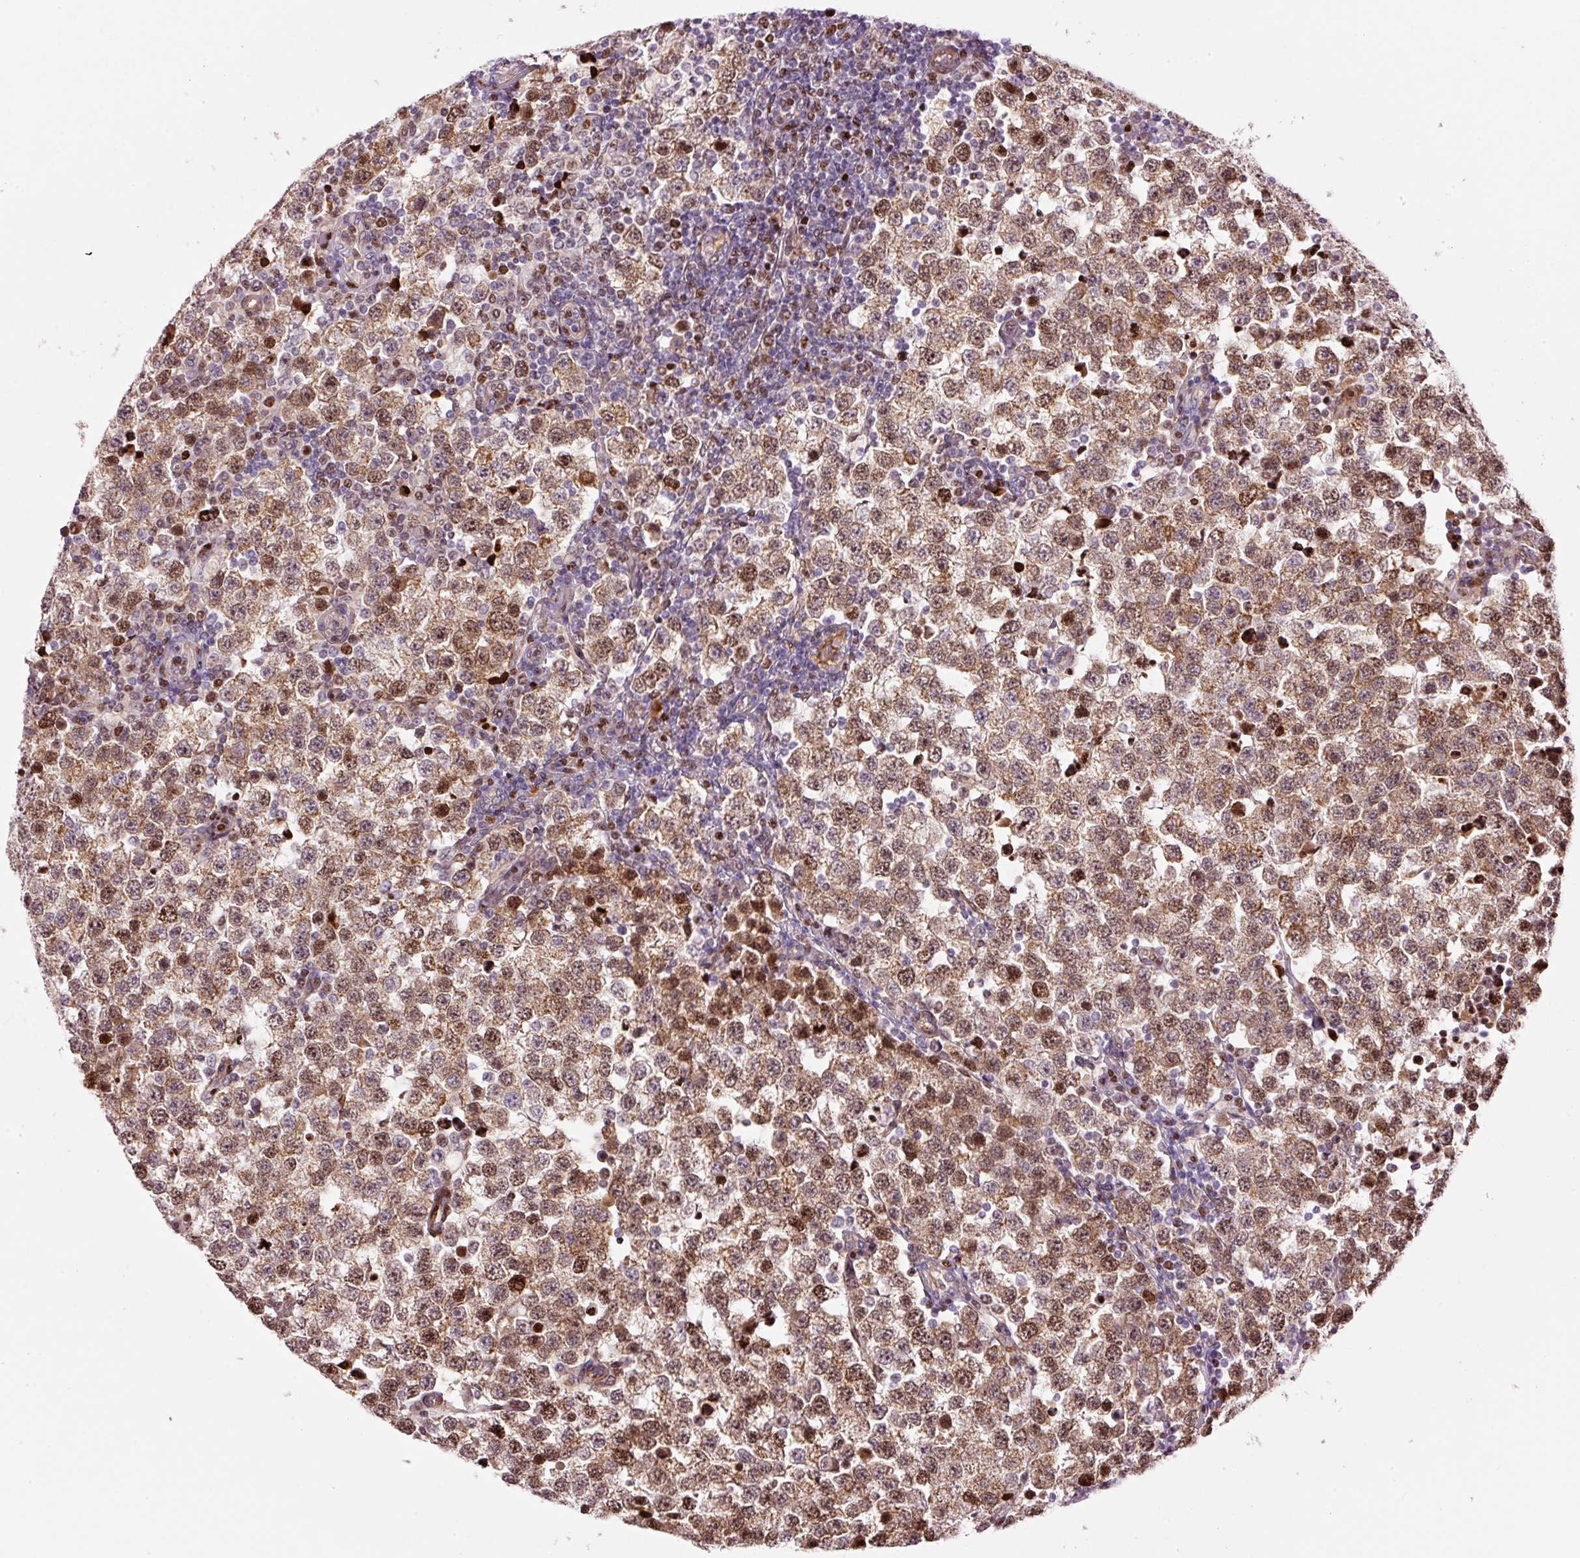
{"staining": {"intensity": "moderate", "quantity": ">75%", "location": "cytoplasmic/membranous,nuclear"}, "tissue": "testis cancer", "cell_type": "Tumor cells", "image_type": "cancer", "snomed": [{"axis": "morphology", "description": "Seminoma, NOS"}, {"axis": "topography", "description": "Testis"}], "caption": "Brown immunohistochemical staining in seminoma (testis) exhibits moderate cytoplasmic/membranous and nuclear positivity in approximately >75% of tumor cells.", "gene": "TMEM8B", "patient": {"sex": "male", "age": 34}}